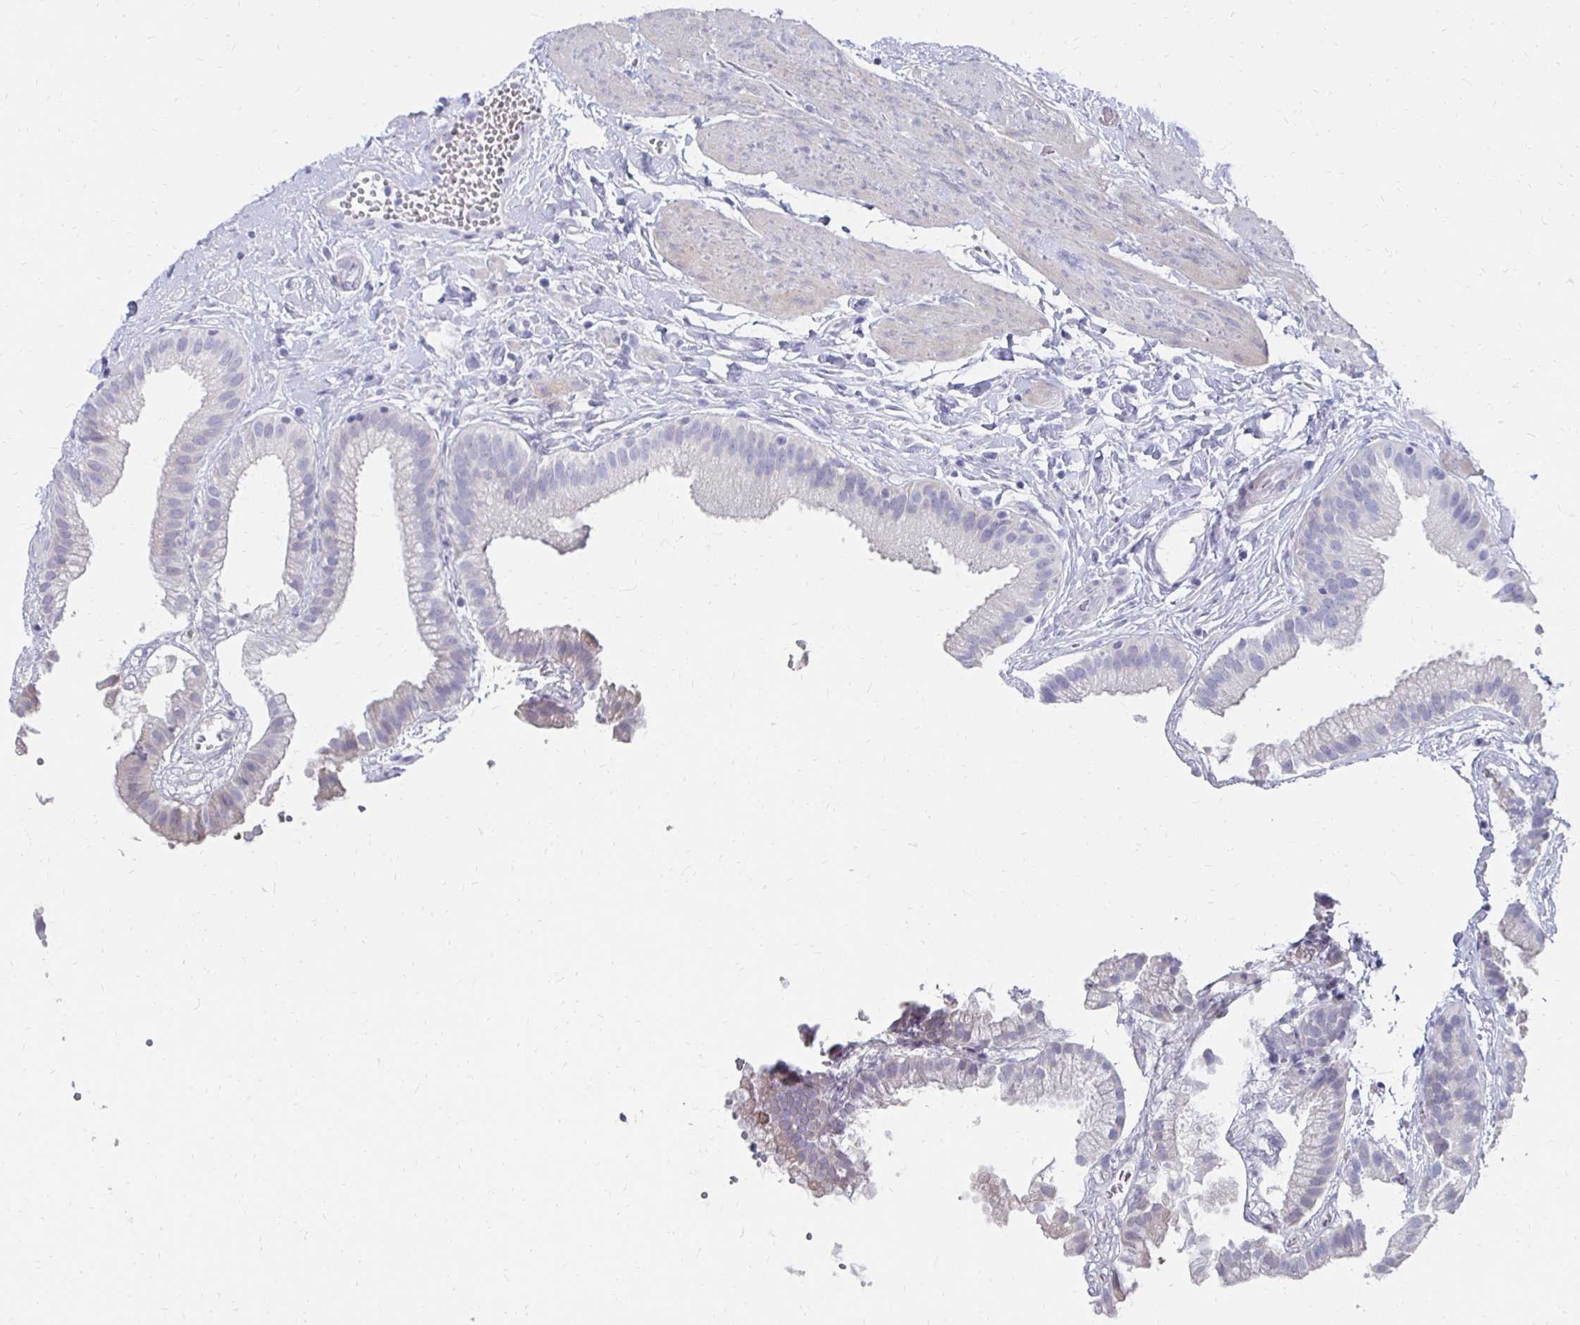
{"staining": {"intensity": "negative", "quantity": "none", "location": "none"}, "tissue": "gallbladder", "cell_type": "Glandular cells", "image_type": "normal", "snomed": [{"axis": "morphology", "description": "Normal tissue, NOS"}, {"axis": "topography", "description": "Gallbladder"}], "caption": "This image is of benign gallbladder stained with immunohistochemistry to label a protein in brown with the nuclei are counter-stained blue. There is no positivity in glandular cells.", "gene": "SYCP3", "patient": {"sex": "female", "age": 63}}